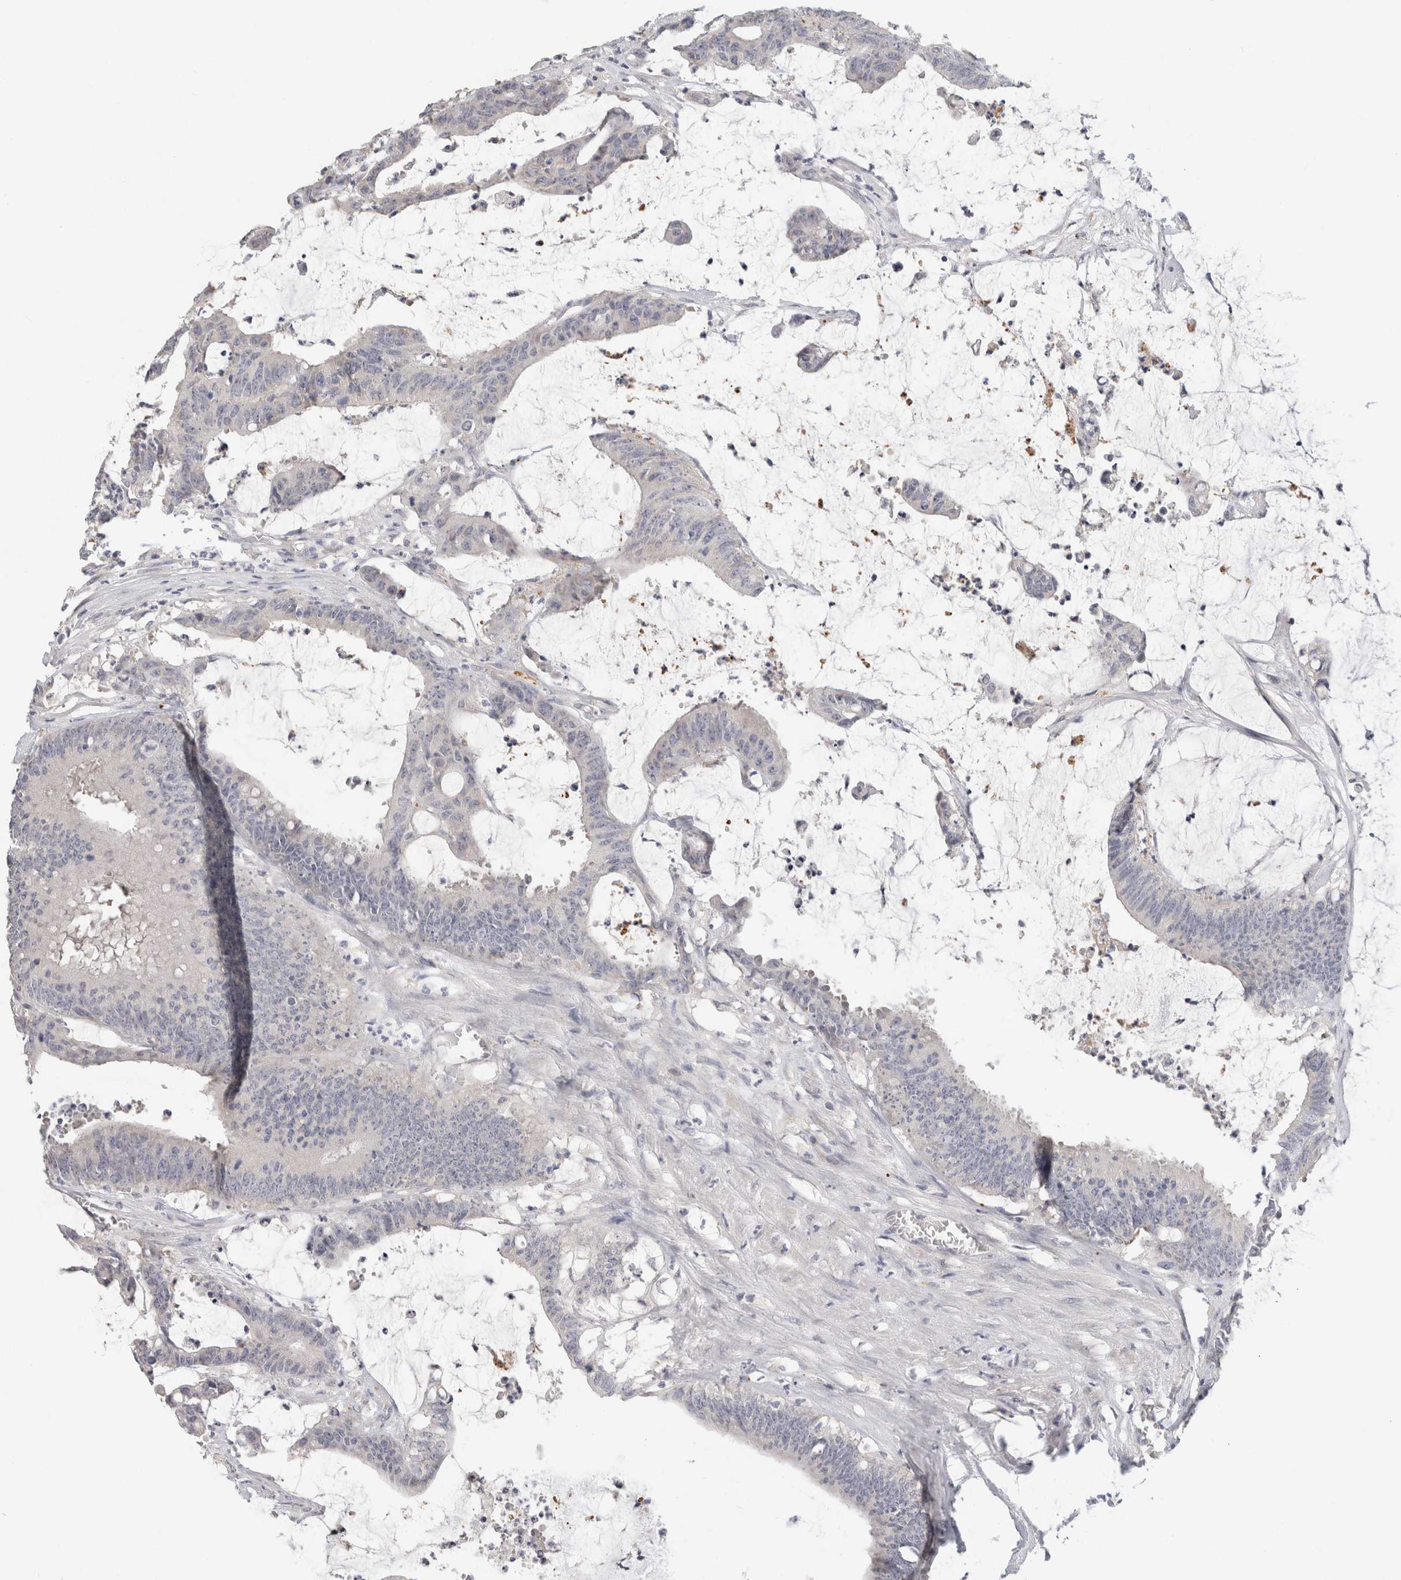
{"staining": {"intensity": "negative", "quantity": "none", "location": "none"}, "tissue": "colorectal cancer", "cell_type": "Tumor cells", "image_type": "cancer", "snomed": [{"axis": "morphology", "description": "Adenocarcinoma, NOS"}, {"axis": "topography", "description": "Rectum"}], "caption": "Histopathology image shows no significant protein staining in tumor cells of colorectal adenocarcinoma.", "gene": "CHRM4", "patient": {"sex": "female", "age": 66}}